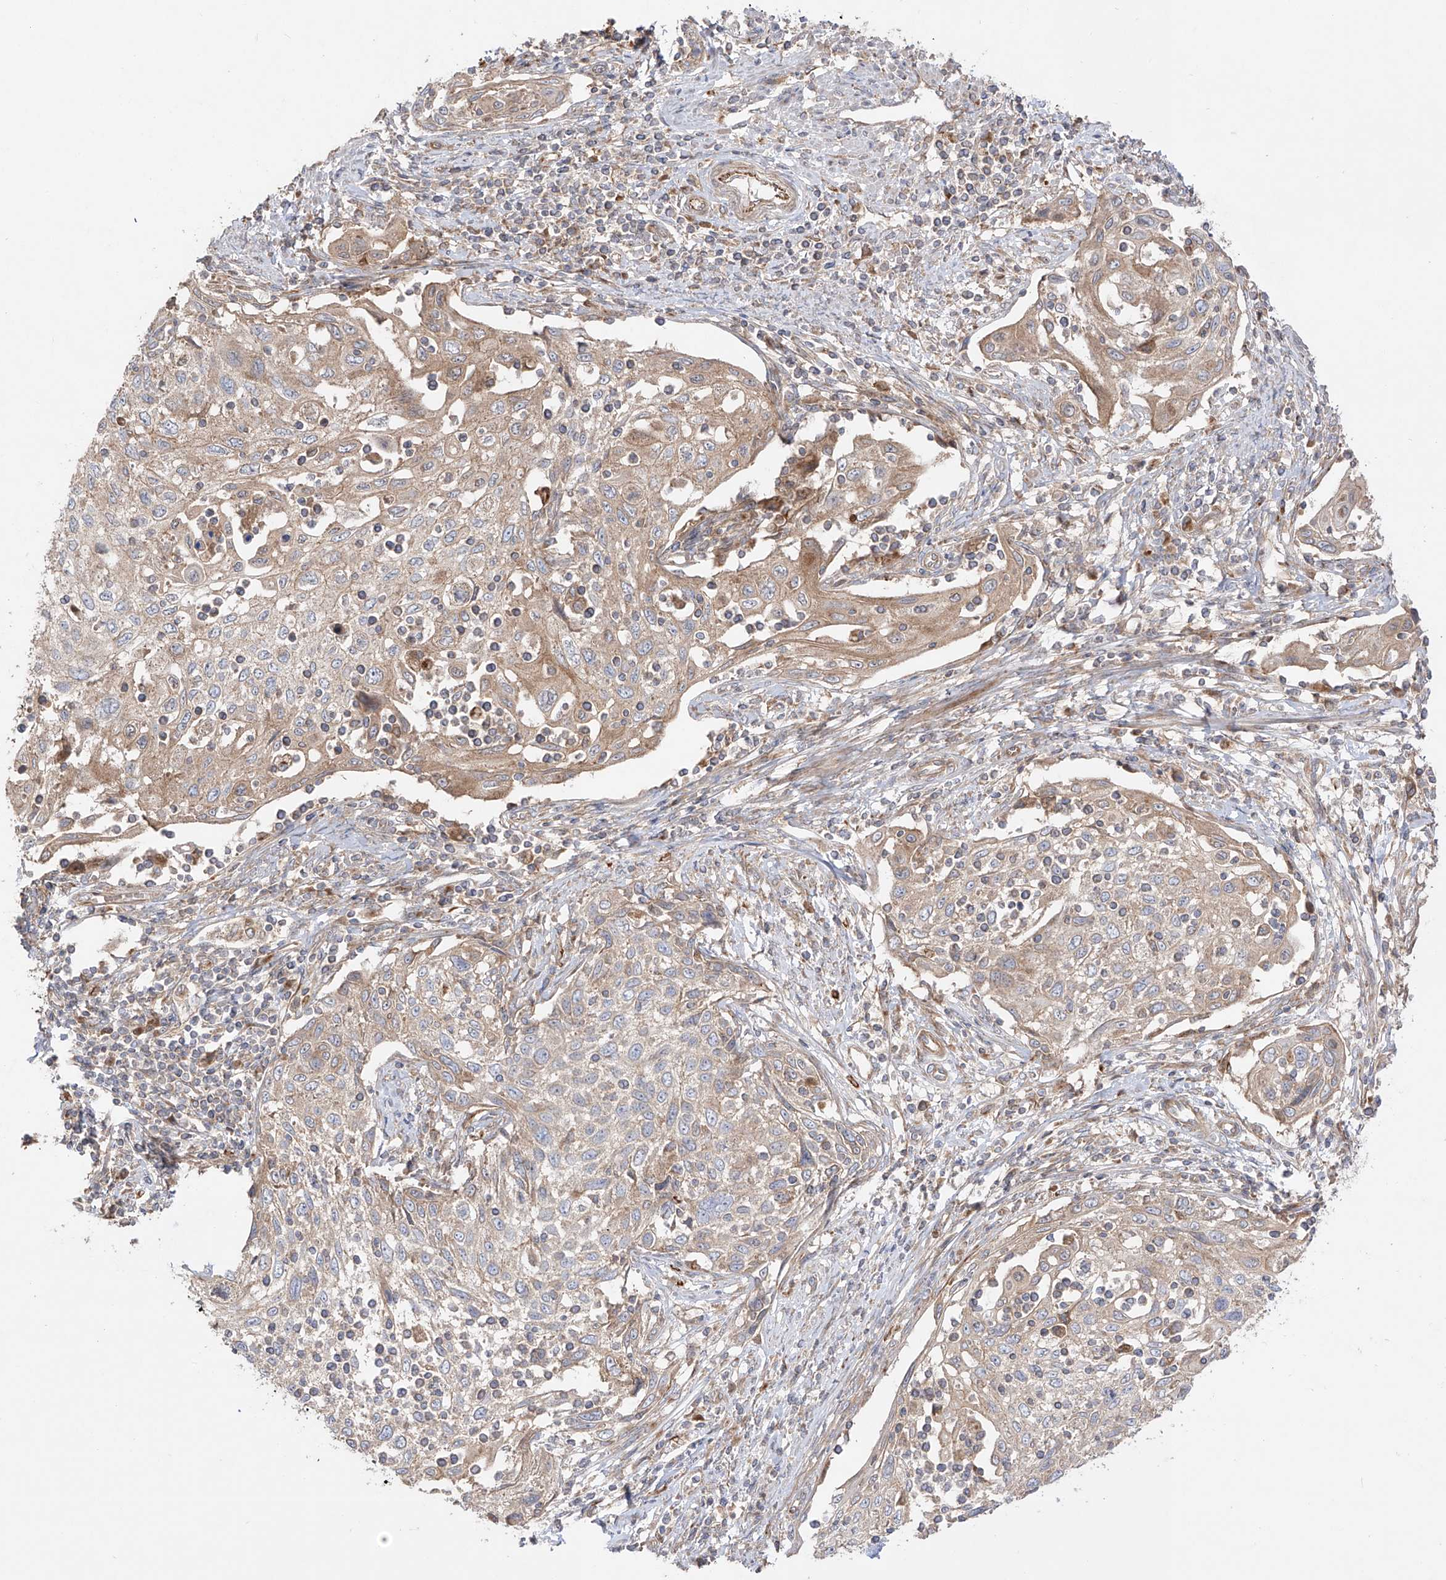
{"staining": {"intensity": "weak", "quantity": "25%-75%", "location": "cytoplasmic/membranous"}, "tissue": "cervical cancer", "cell_type": "Tumor cells", "image_type": "cancer", "snomed": [{"axis": "morphology", "description": "Squamous cell carcinoma, NOS"}, {"axis": "topography", "description": "Cervix"}], "caption": "Protein expression by immunohistochemistry exhibits weak cytoplasmic/membranous positivity in about 25%-75% of tumor cells in cervical cancer. (DAB = brown stain, brightfield microscopy at high magnification).", "gene": "YKT6", "patient": {"sex": "female", "age": 70}}